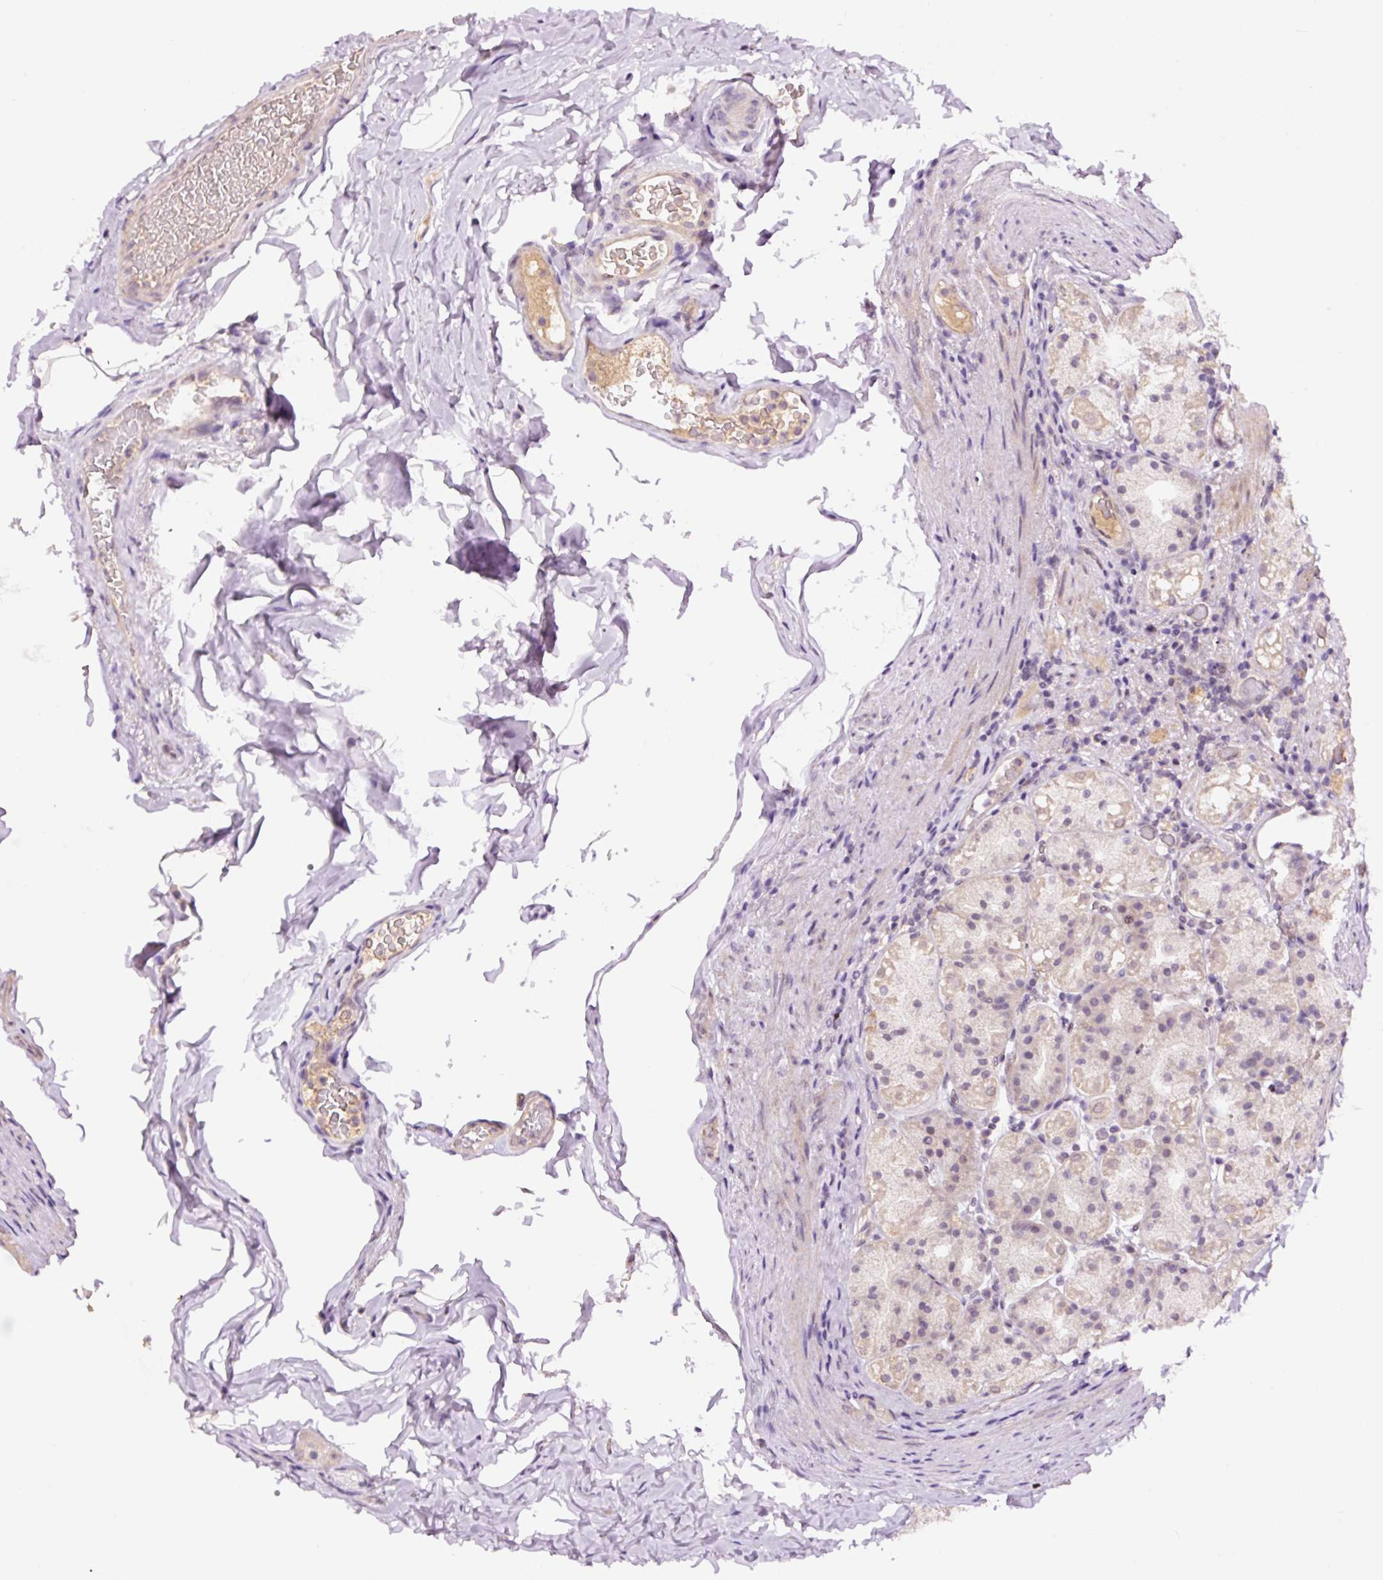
{"staining": {"intensity": "weak", "quantity": "<25%", "location": "cytoplasmic/membranous"}, "tissue": "stomach", "cell_type": "Glandular cells", "image_type": "normal", "snomed": [{"axis": "morphology", "description": "Normal tissue, NOS"}, {"axis": "topography", "description": "Stomach, upper"}, {"axis": "topography", "description": "Stomach"}], "caption": "The micrograph exhibits no staining of glandular cells in normal stomach.", "gene": "DPPA4", "patient": {"sex": "male", "age": 68}}